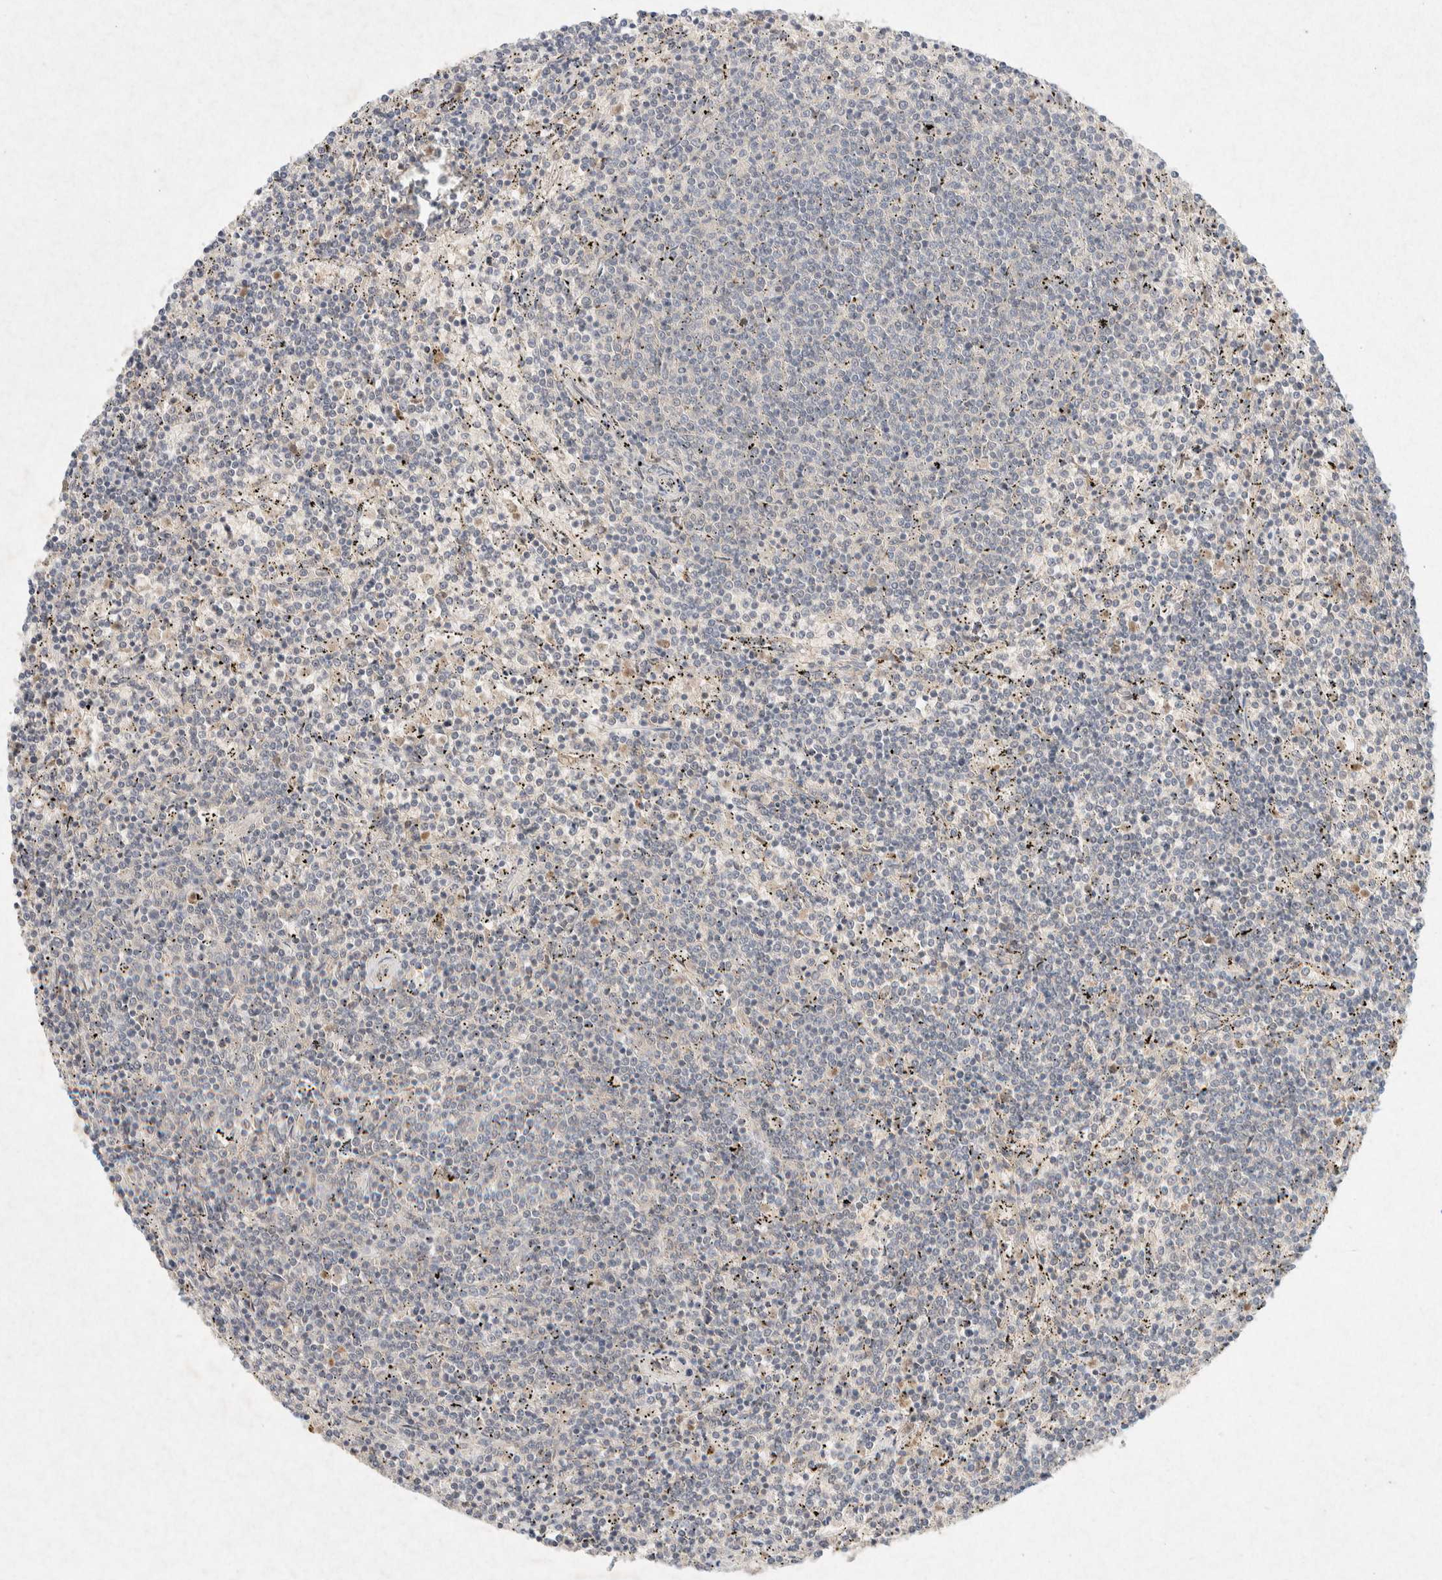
{"staining": {"intensity": "negative", "quantity": "none", "location": "none"}, "tissue": "lymphoma", "cell_type": "Tumor cells", "image_type": "cancer", "snomed": [{"axis": "morphology", "description": "Malignant lymphoma, non-Hodgkin's type, Low grade"}, {"axis": "topography", "description": "Spleen"}], "caption": "Tumor cells are negative for protein expression in human lymphoma.", "gene": "GNAI1", "patient": {"sex": "female", "age": 50}}